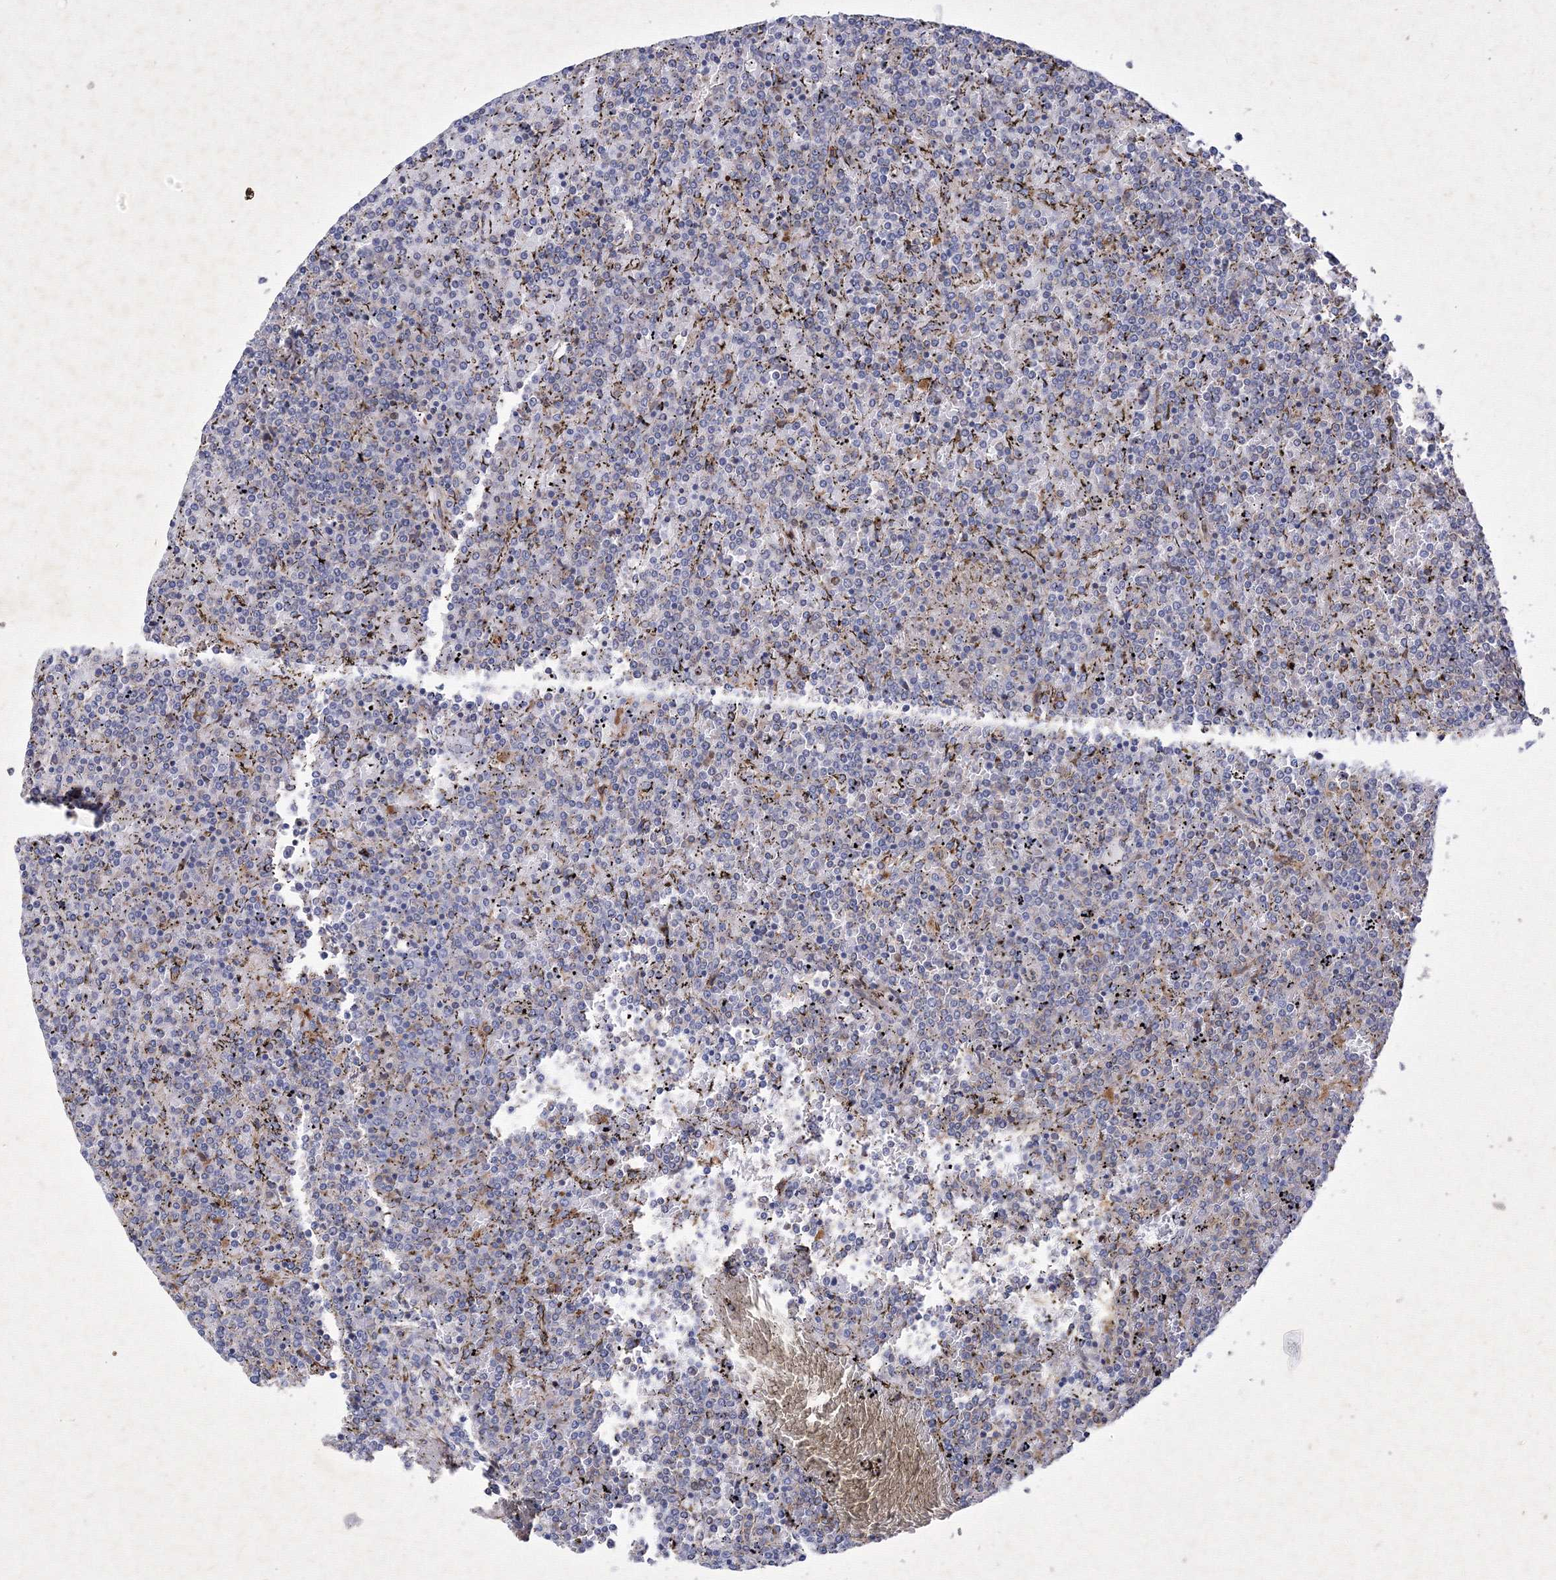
{"staining": {"intensity": "negative", "quantity": "none", "location": "none"}, "tissue": "lymphoma", "cell_type": "Tumor cells", "image_type": "cancer", "snomed": [{"axis": "morphology", "description": "Malignant lymphoma, non-Hodgkin's type, Low grade"}, {"axis": "topography", "description": "Spleen"}], "caption": "Tumor cells show no significant expression in lymphoma.", "gene": "SNX18", "patient": {"sex": "female", "age": 19}}